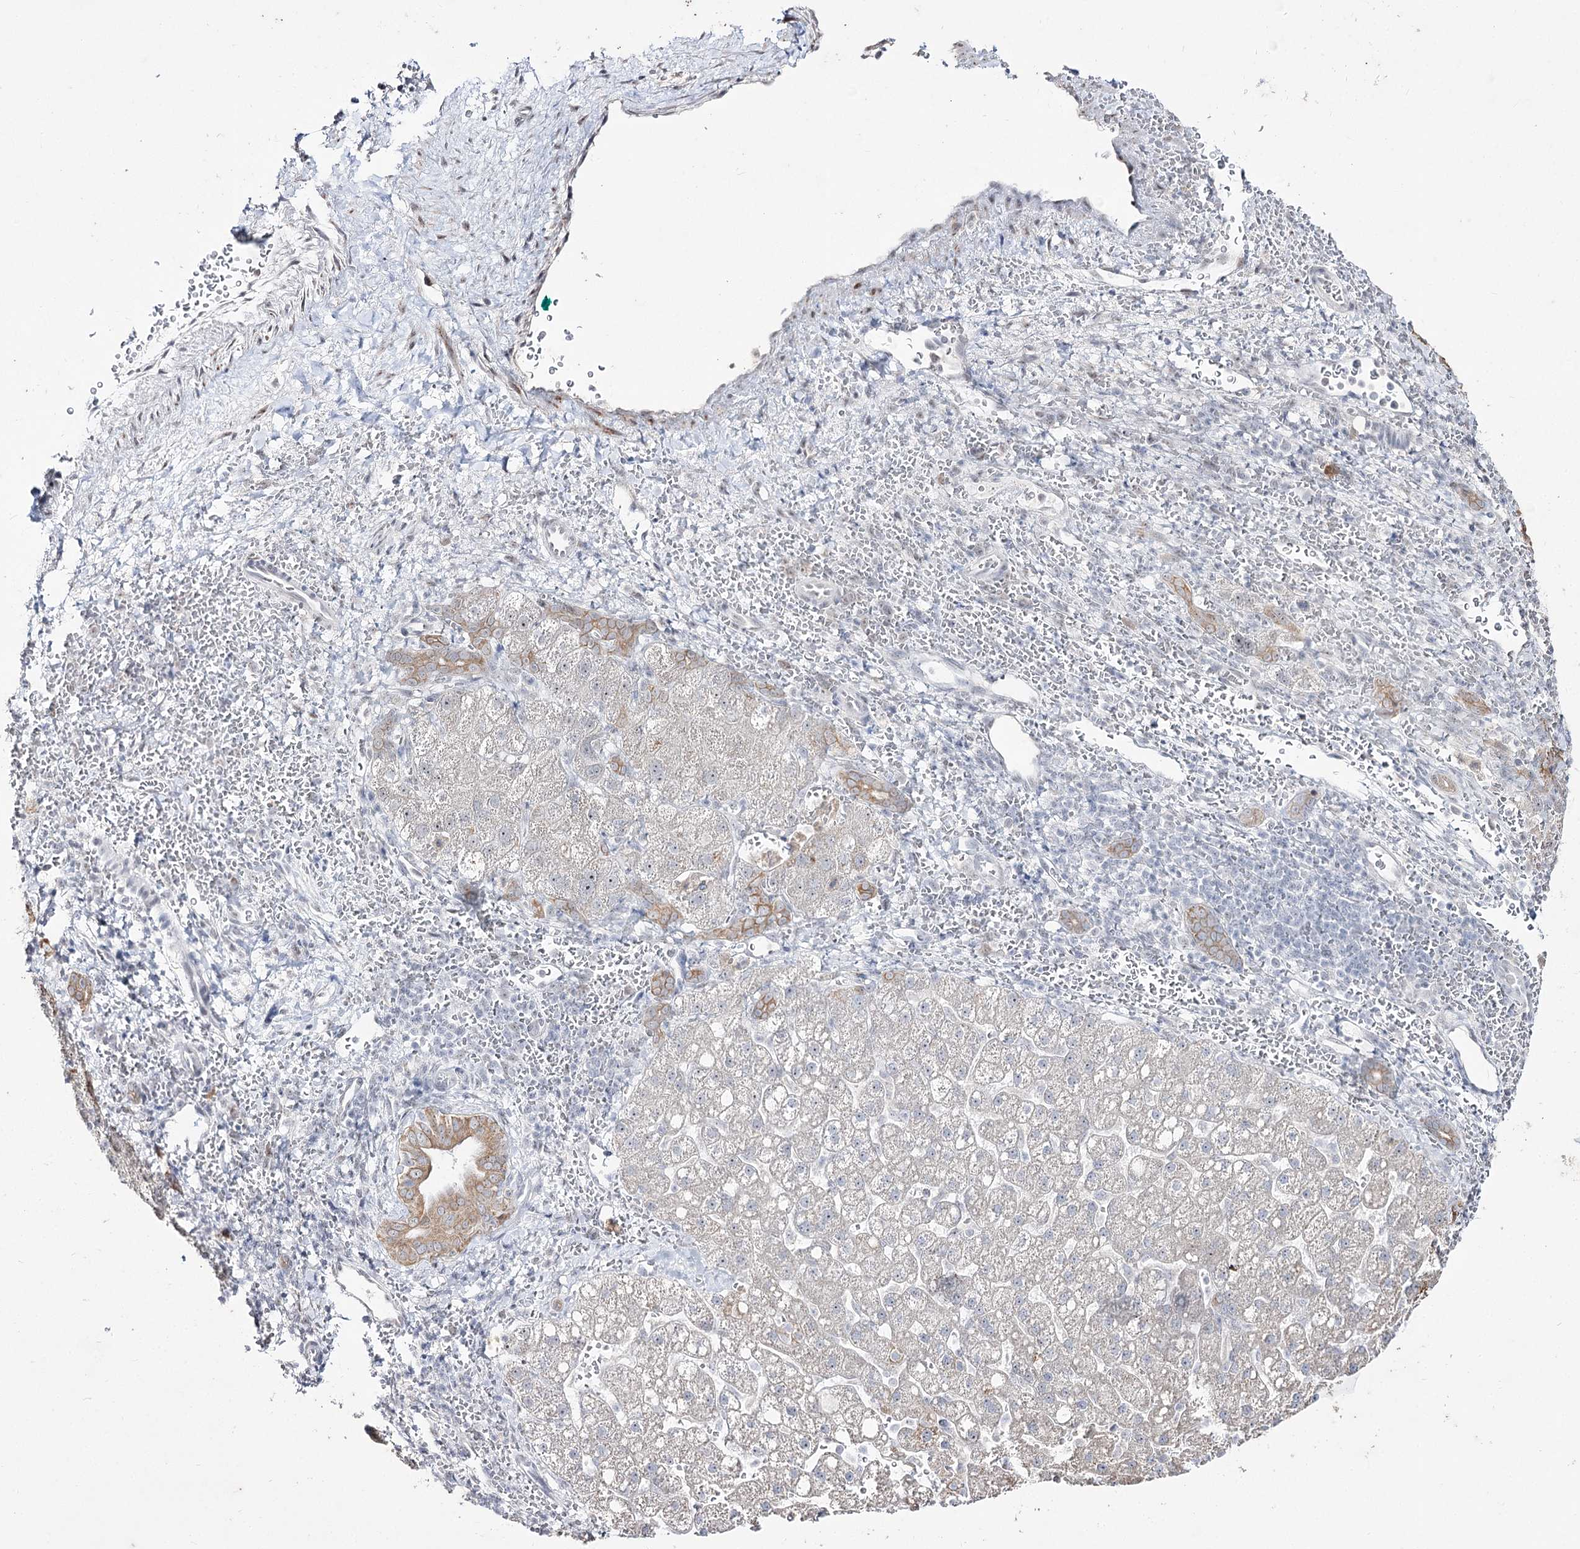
{"staining": {"intensity": "negative", "quantity": "none", "location": "none"}, "tissue": "liver cancer", "cell_type": "Tumor cells", "image_type": "cancer", "snomed": [{"axis": "morphology", "description": "Carcinoma, Hepatocellular, NOS"}, {"axis": "topography", "description": "Liver"}], "caption": "Liver cancer was stained to show a protein in brown. There is no significant staining in tumor cells.", "gene": "DDX50", "patient": {"sex": "male", "age": 57}}